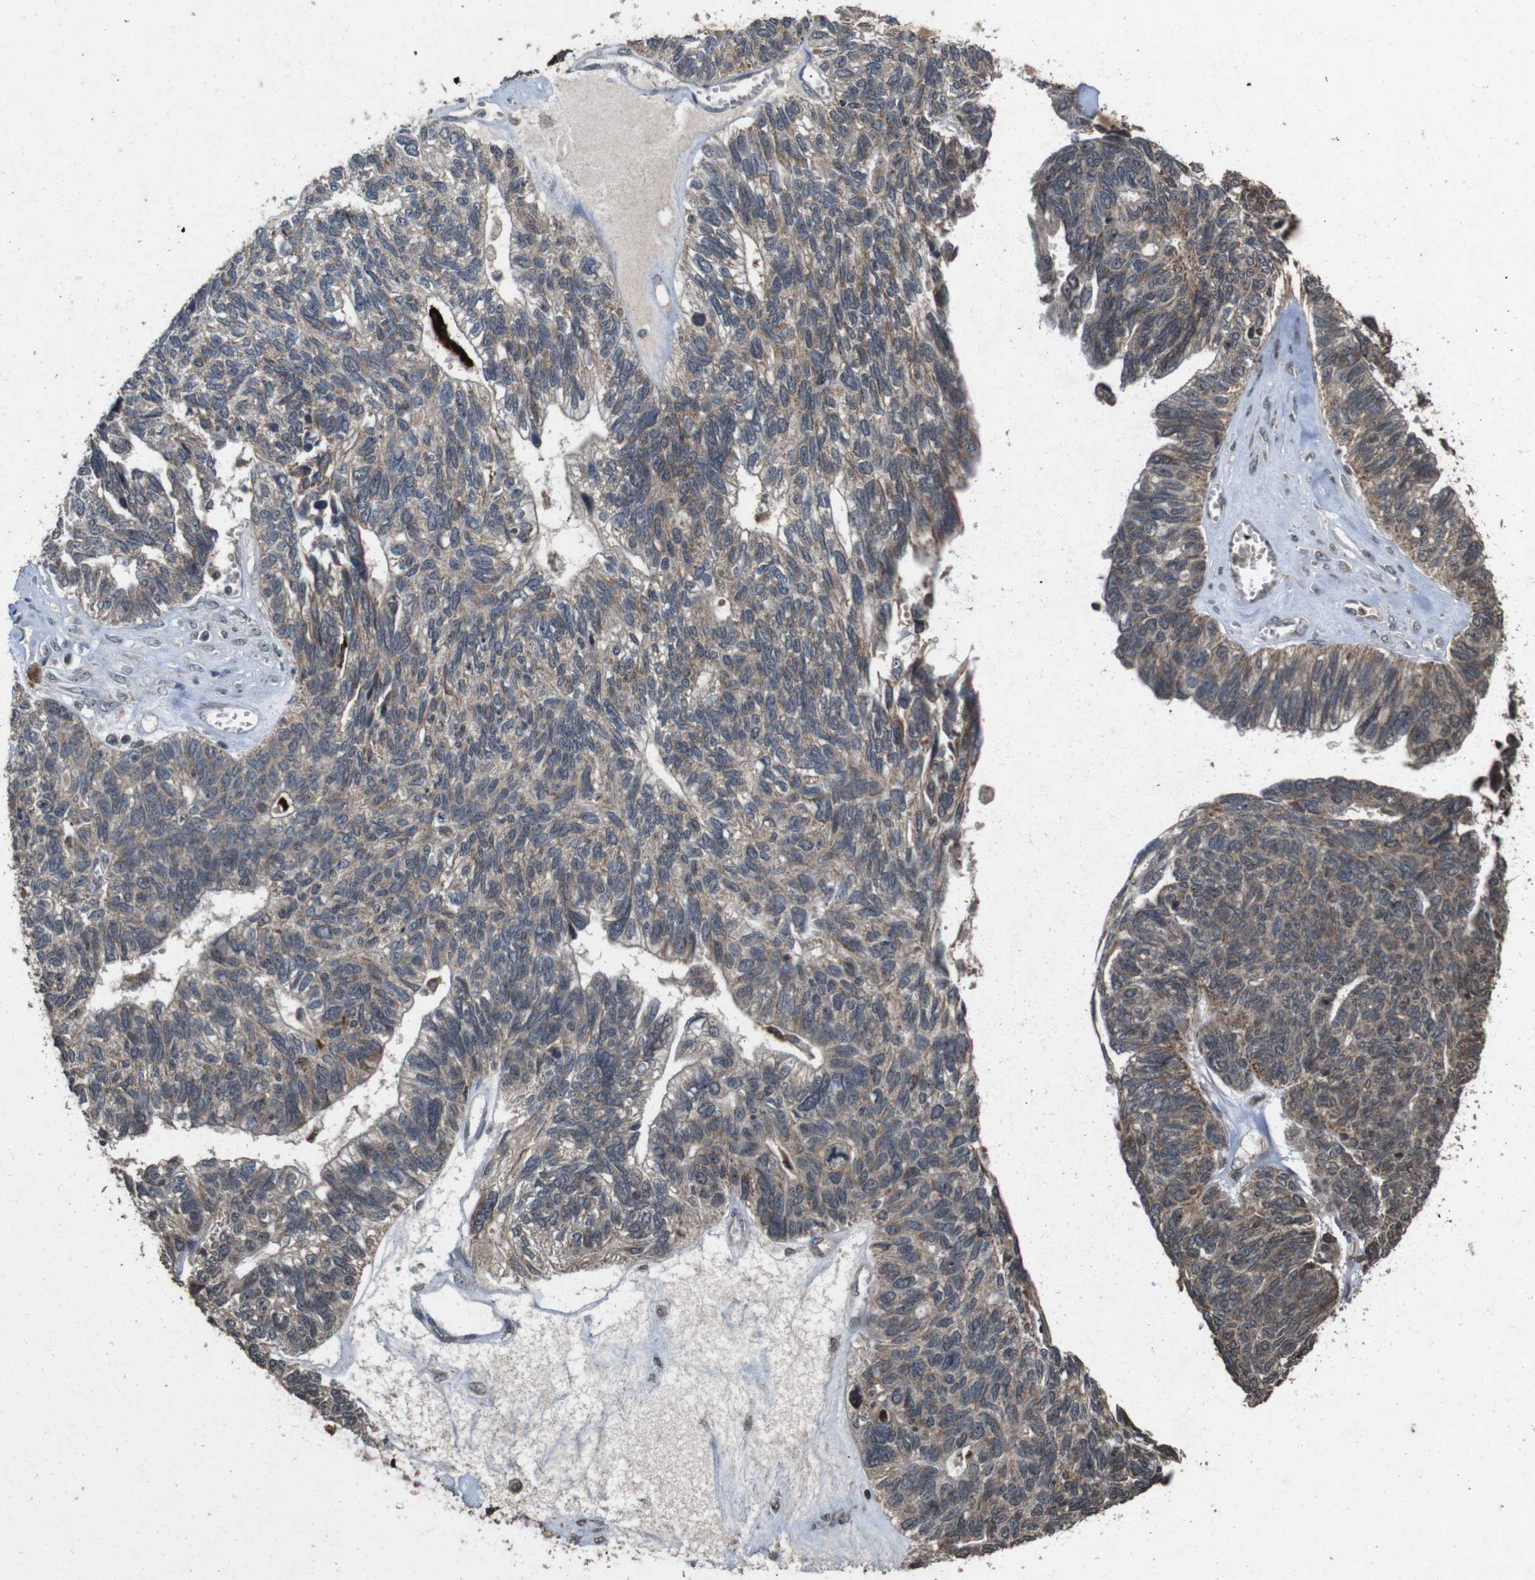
{"staining": {"intensity": "weak", "quantity": ">75%", "location": "cytoplasmic/membranous"}, "tissue": "ovarian cancer", "cell_type": "Tumor cells", "image_type": "cancer", "snomed": [{"axis": "morphology", "description": "Cystadenocarcinoma, serous, NOS"}, {"axis": "topography", "description": "Ovary"}], "caption": "Weak cytoplasmic/membranous staining is appreciated in about >75% of tumor cells in ovarian cancer (serous cystadenocarcinoma).", "gene": "SORL1", "patient": {"sex": "female", "age": 79}}